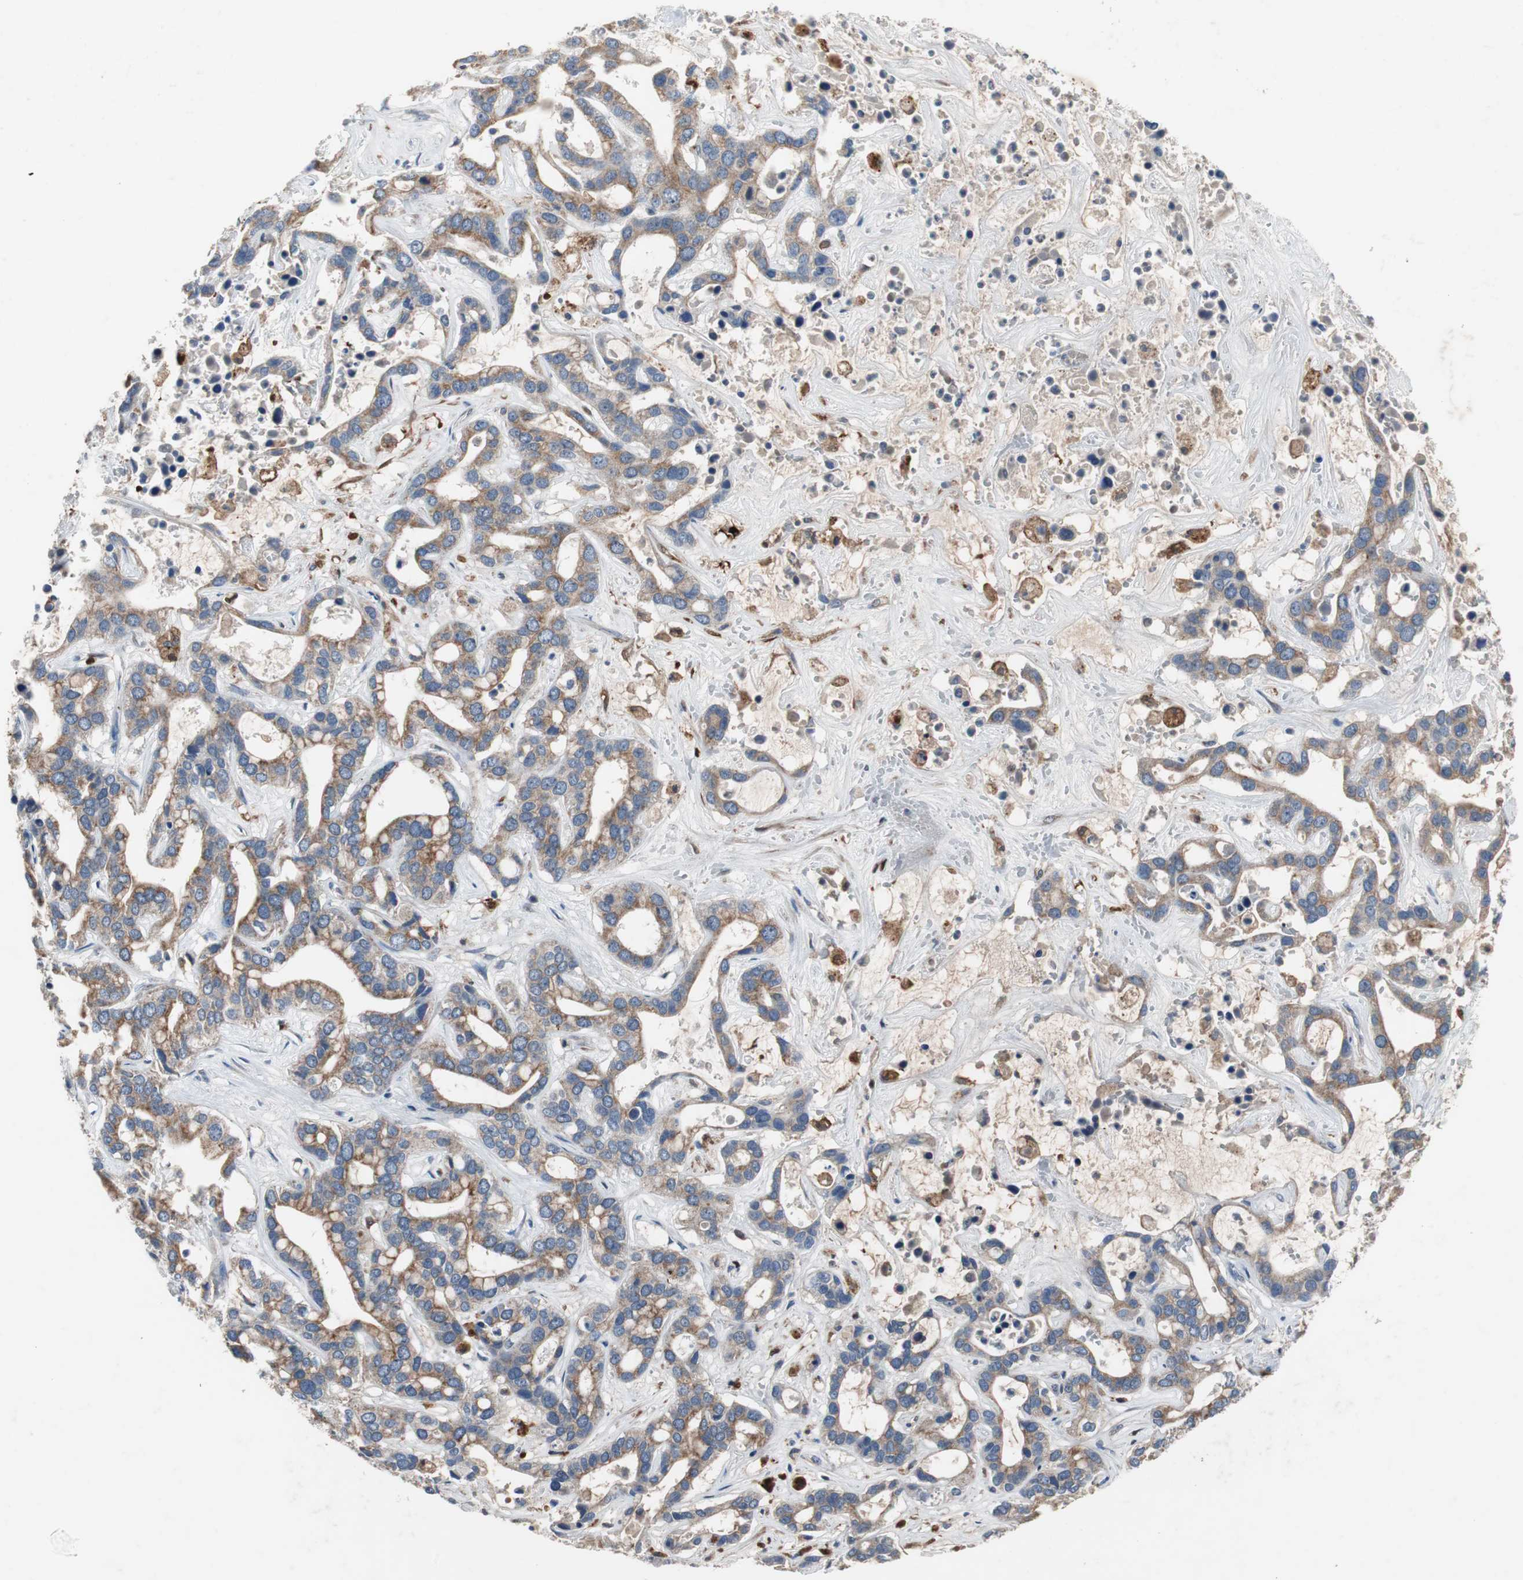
{"staining": {"intensity": "moderate", "quantity": ">75%", "location": "cytoplasmic/membranous"}, "tissue": "liver cancer", "cell_type": "Tumor cells", "image_type": "cancer", "snomed": [{"axis": "morphology", "description": "Cholangiocarcinoma"}, {"axis": "topography", "description": "Liver"}], "caption": "Immunohistochemistry (IHC) (DAB) staining of liver cancer (cholangiocarcinoma) shows moderate cytoplasmic/membranous protein staining in approximately >75% of tumor cells. The staining was performed using DAB (3,3'-diaminobenzidine), with brown indicating positive protein expression. Nuclei are stained blue with hematoxylin.", "gene": "CALB2", "patient": {"sex": "female", "age": 65}}